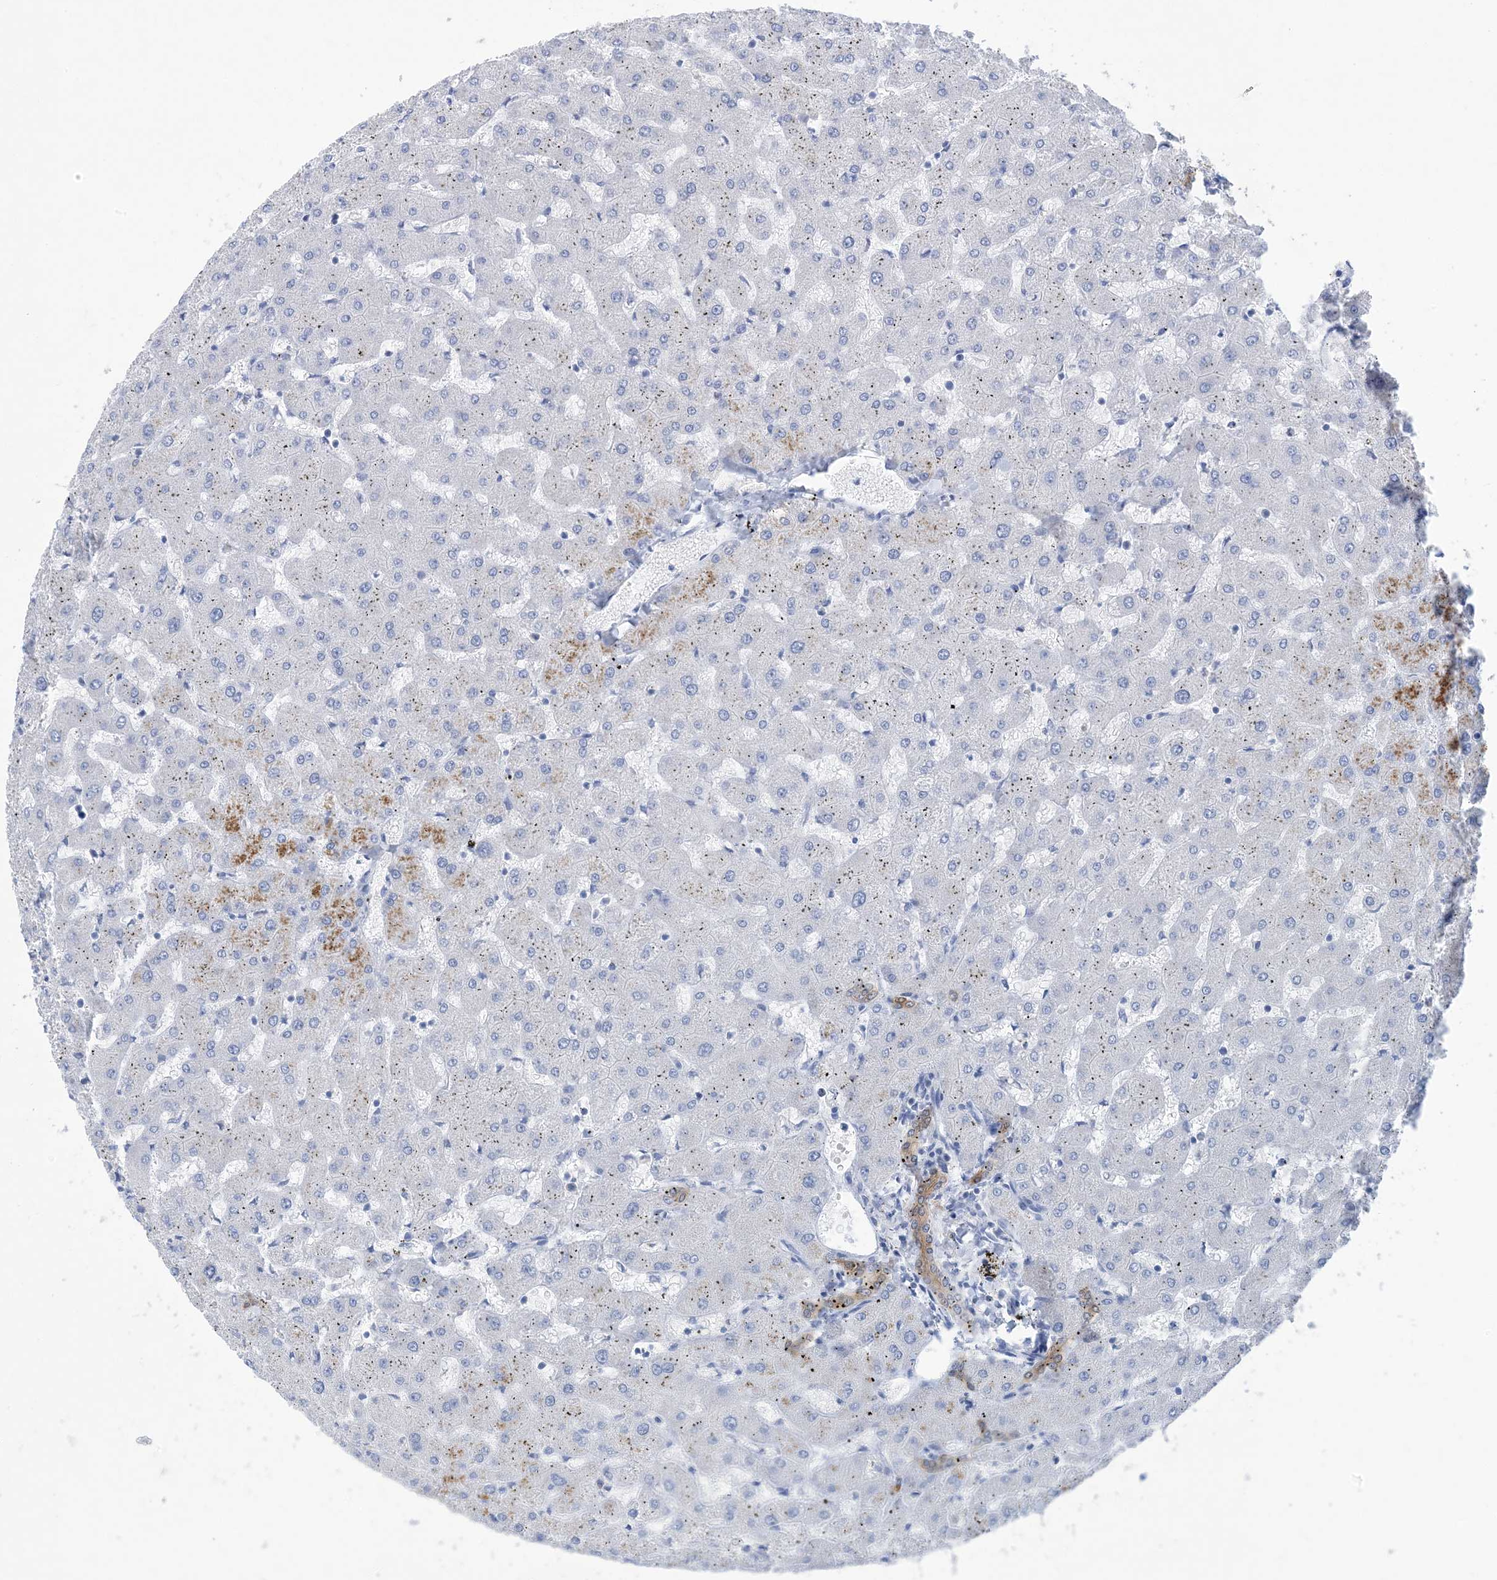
{"staining": {"intensity": "moderate", "quantity": "25%-75%", "location": "cytoplasmic/membranous"}, "tissue": "liver", "cell_type": "Cholangiocytes", "image_type": "normal", "snomed": [{"axis": "morphology", "description": "Normal tissue, NOS"}, {"axis": "topography", "description": "Liver"}], "caption": "This is an image of immunohistochemistry staining of unremarkable liver, which shows moderate staining in the cytoplasmic/membranous of cholangiocytes.", "gene": "SH3YL1", "patient": {"sex": "female", "age": 63}}